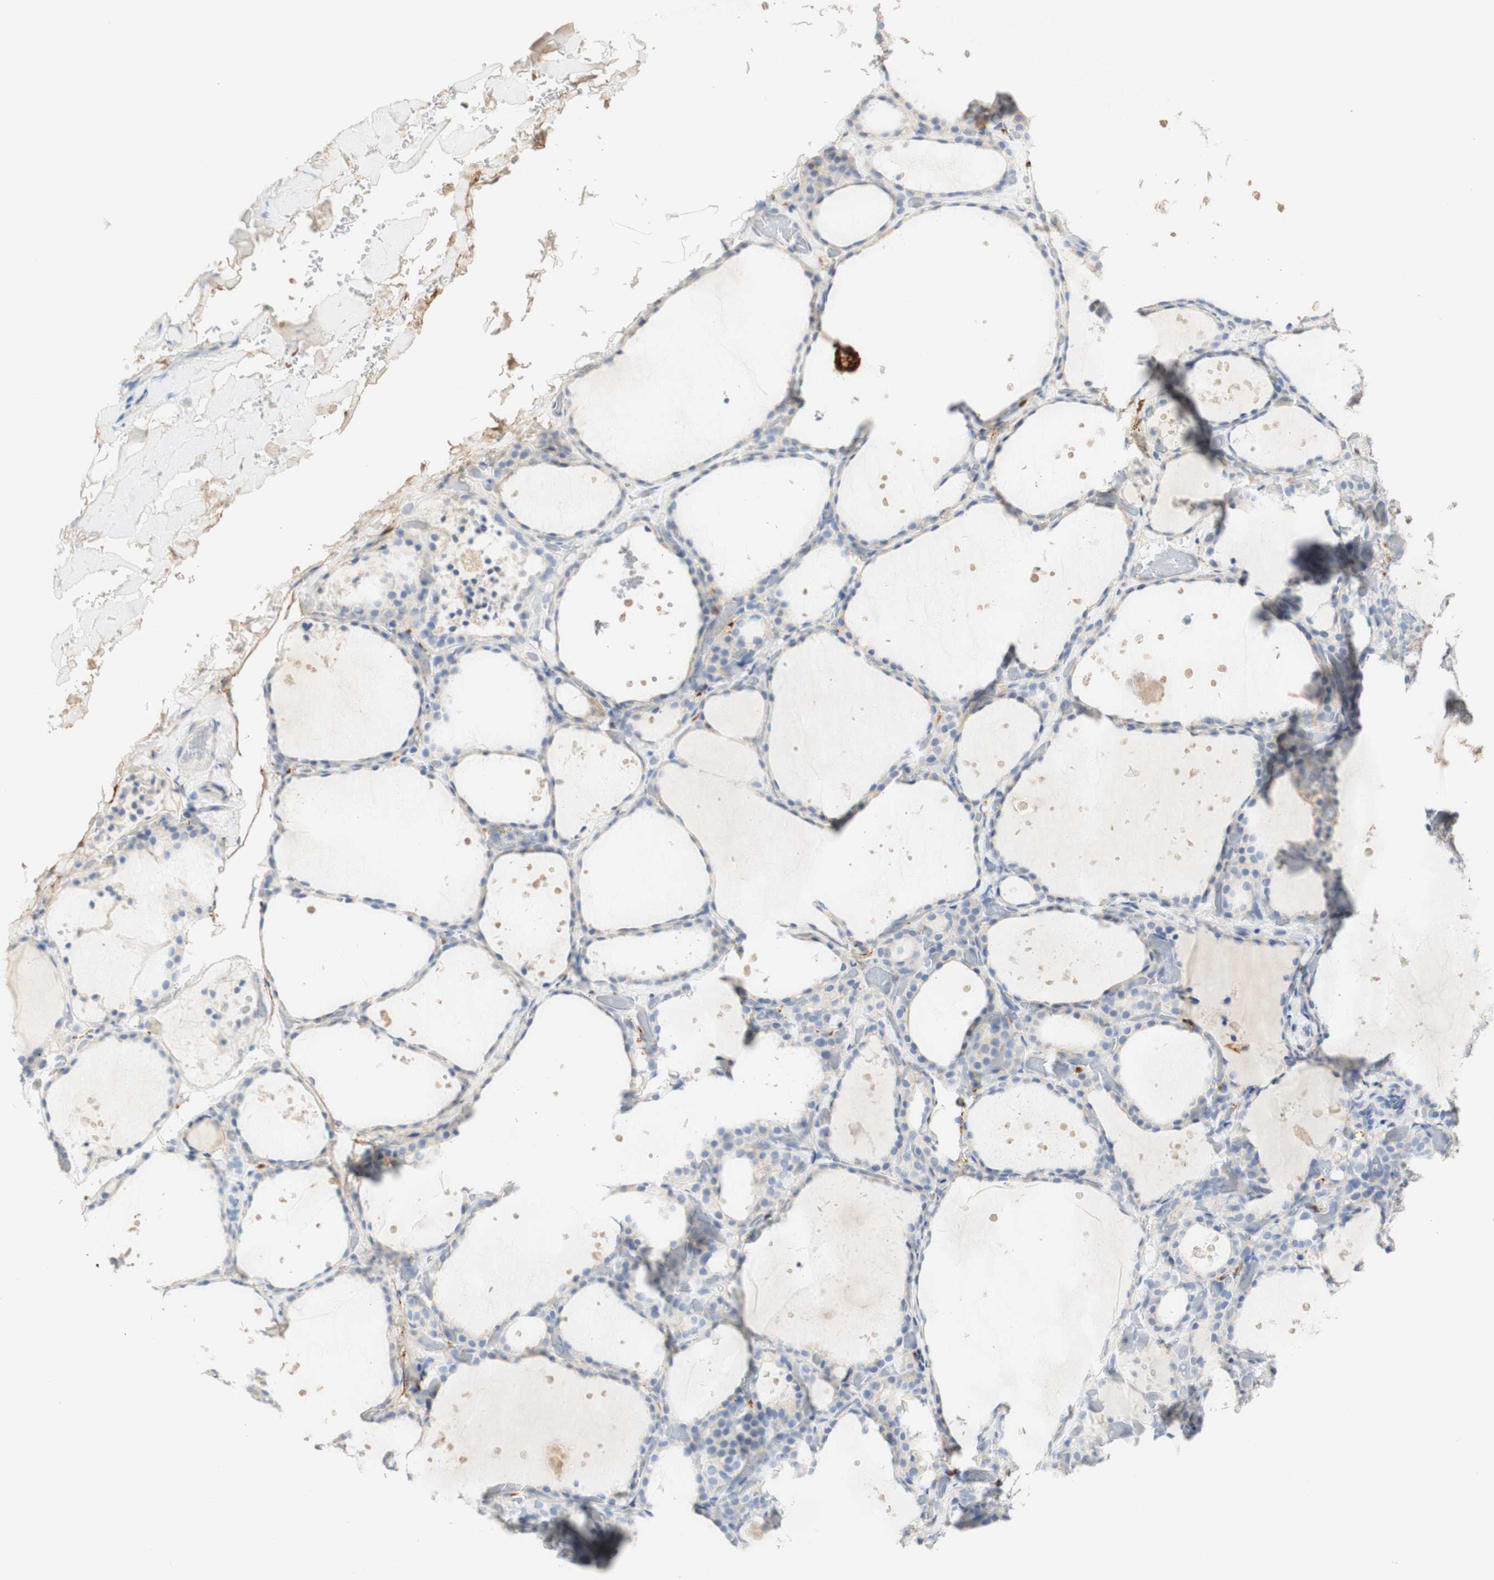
{"staining": {"intensity": "weak", "quantity": "25%-75%", "location": "cytoplasmic/membranous"}, "tissue": "thyroid gland", "cell_type": "Glandular cells", "image_type": "normal", "snomed": [{"axis": "morphology", "description": "Normal tissue, NOS"}, {"axis": "topography", "description": "Thyroid gland"}], "caption": "A brown stain labels weak cytoplasmic/membranous staining of a protein in glandular cells of normal human thyroid gland. The staining is performed using DAB brown chromogen to label protein expression. The nuclei are counter-stained blue using hematoxylin.", "gene": "FCGRT", "patient": {"sex": "female", "age": 44}}